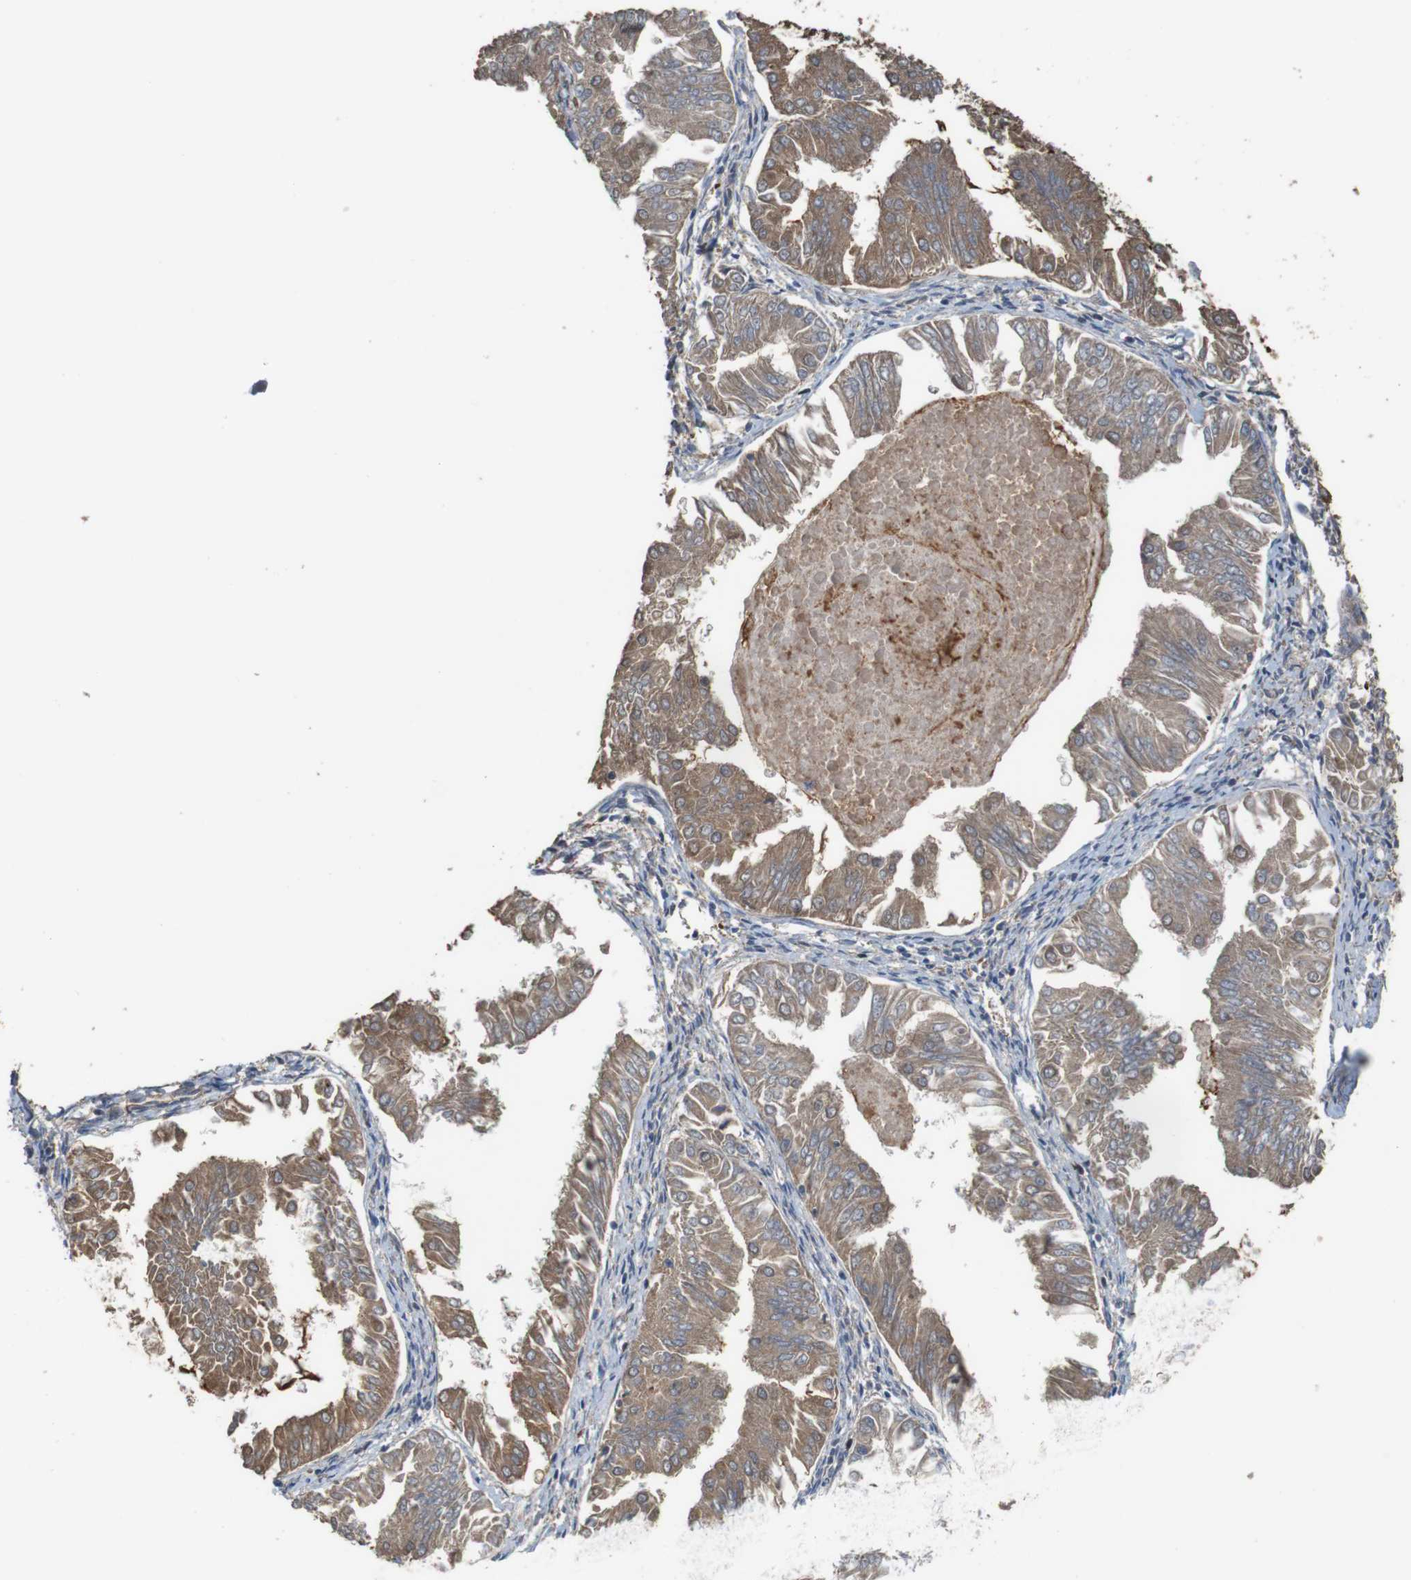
{"staining": {"intensity": "moderate", "quantity": ">75%", "location": "cytoplasmic/membranous"}, "tissue": "endometrial cancer", "cell_type": "Tumor cells", "image_type": "cancer", "snomed": [{"axis": "morphology", "description": "Adenocarcinoma, NOS"}, {"axis": "topography", "description": "Endometrium"}], "caption": "Endometrial cancer (adenocarcinoma) stained with immunohistochemistry (IHC) demonstrates moderate cytoplasmic/membranous expression in approximately >75% of tumor cells.", "gene": "BAG4", "patient": {"sex": "female", "age": 53}}